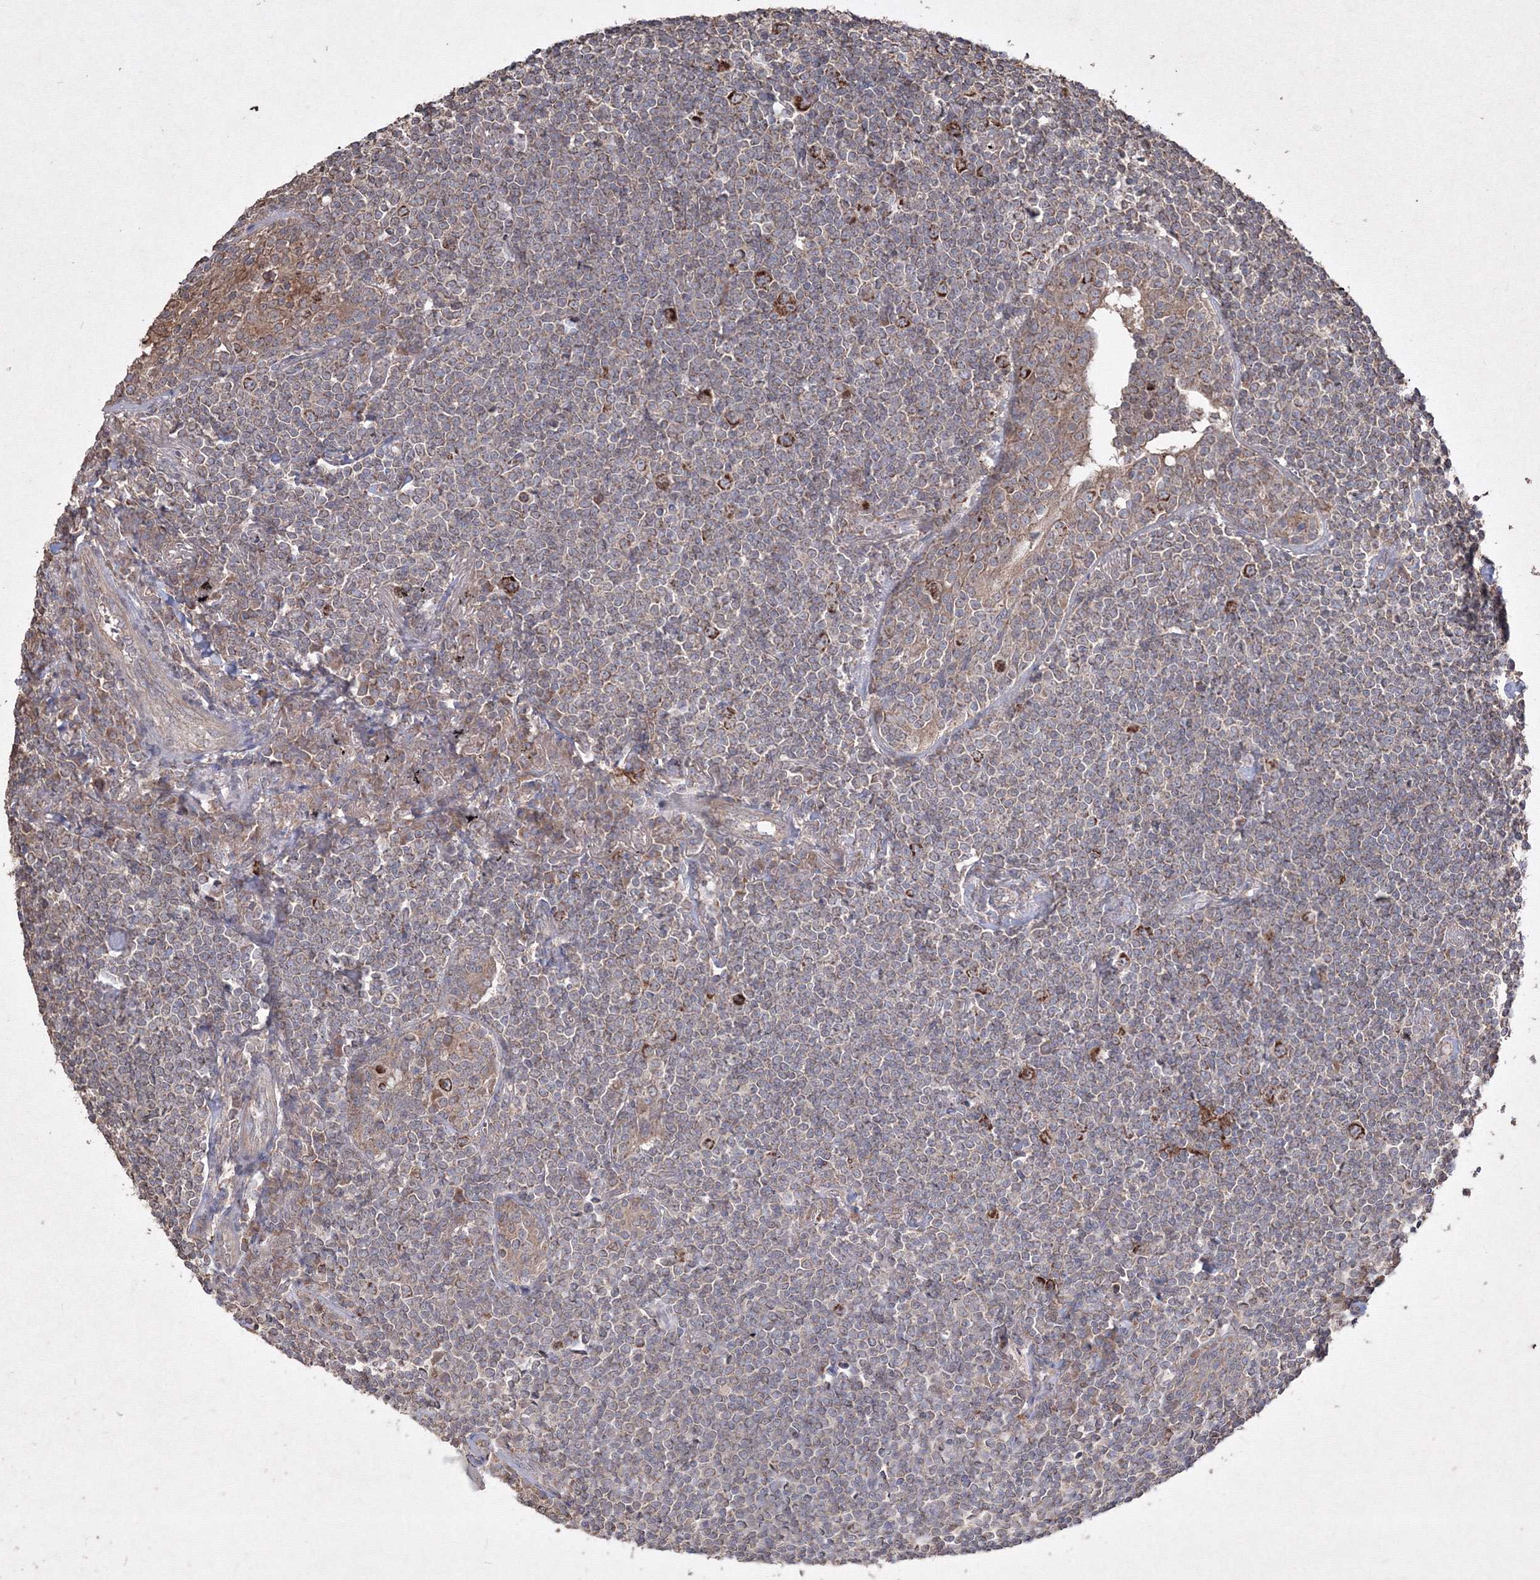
{"staining": {"intensity": "moderate", "quantity": "<25%", "location": "cytoplasmic/membranous"}, "tissue": "lymphoma", "cell_type": "Tumor cells", "image_type": "cancer", "snomed": [{"axis": "morphology", "description": "Malignant lymphoma, non-Hodgkin's type, Low grade"}, {"axis": "topography", "description": "Lung"}], "caption": "Immunohistochemical staining of human low-grade malignant lymphoma, non-Hodgkin's type displays low levels of moderate cytoplasmic/membranous protein positivity in approximately <25% of tumor cells. Using DAB (brown) and hematoxylin (blue) stains, captured at high magnification using brightfield microscopy.", "gene": "GRSF1", "patient": {"sex": "female", "age": 71}}